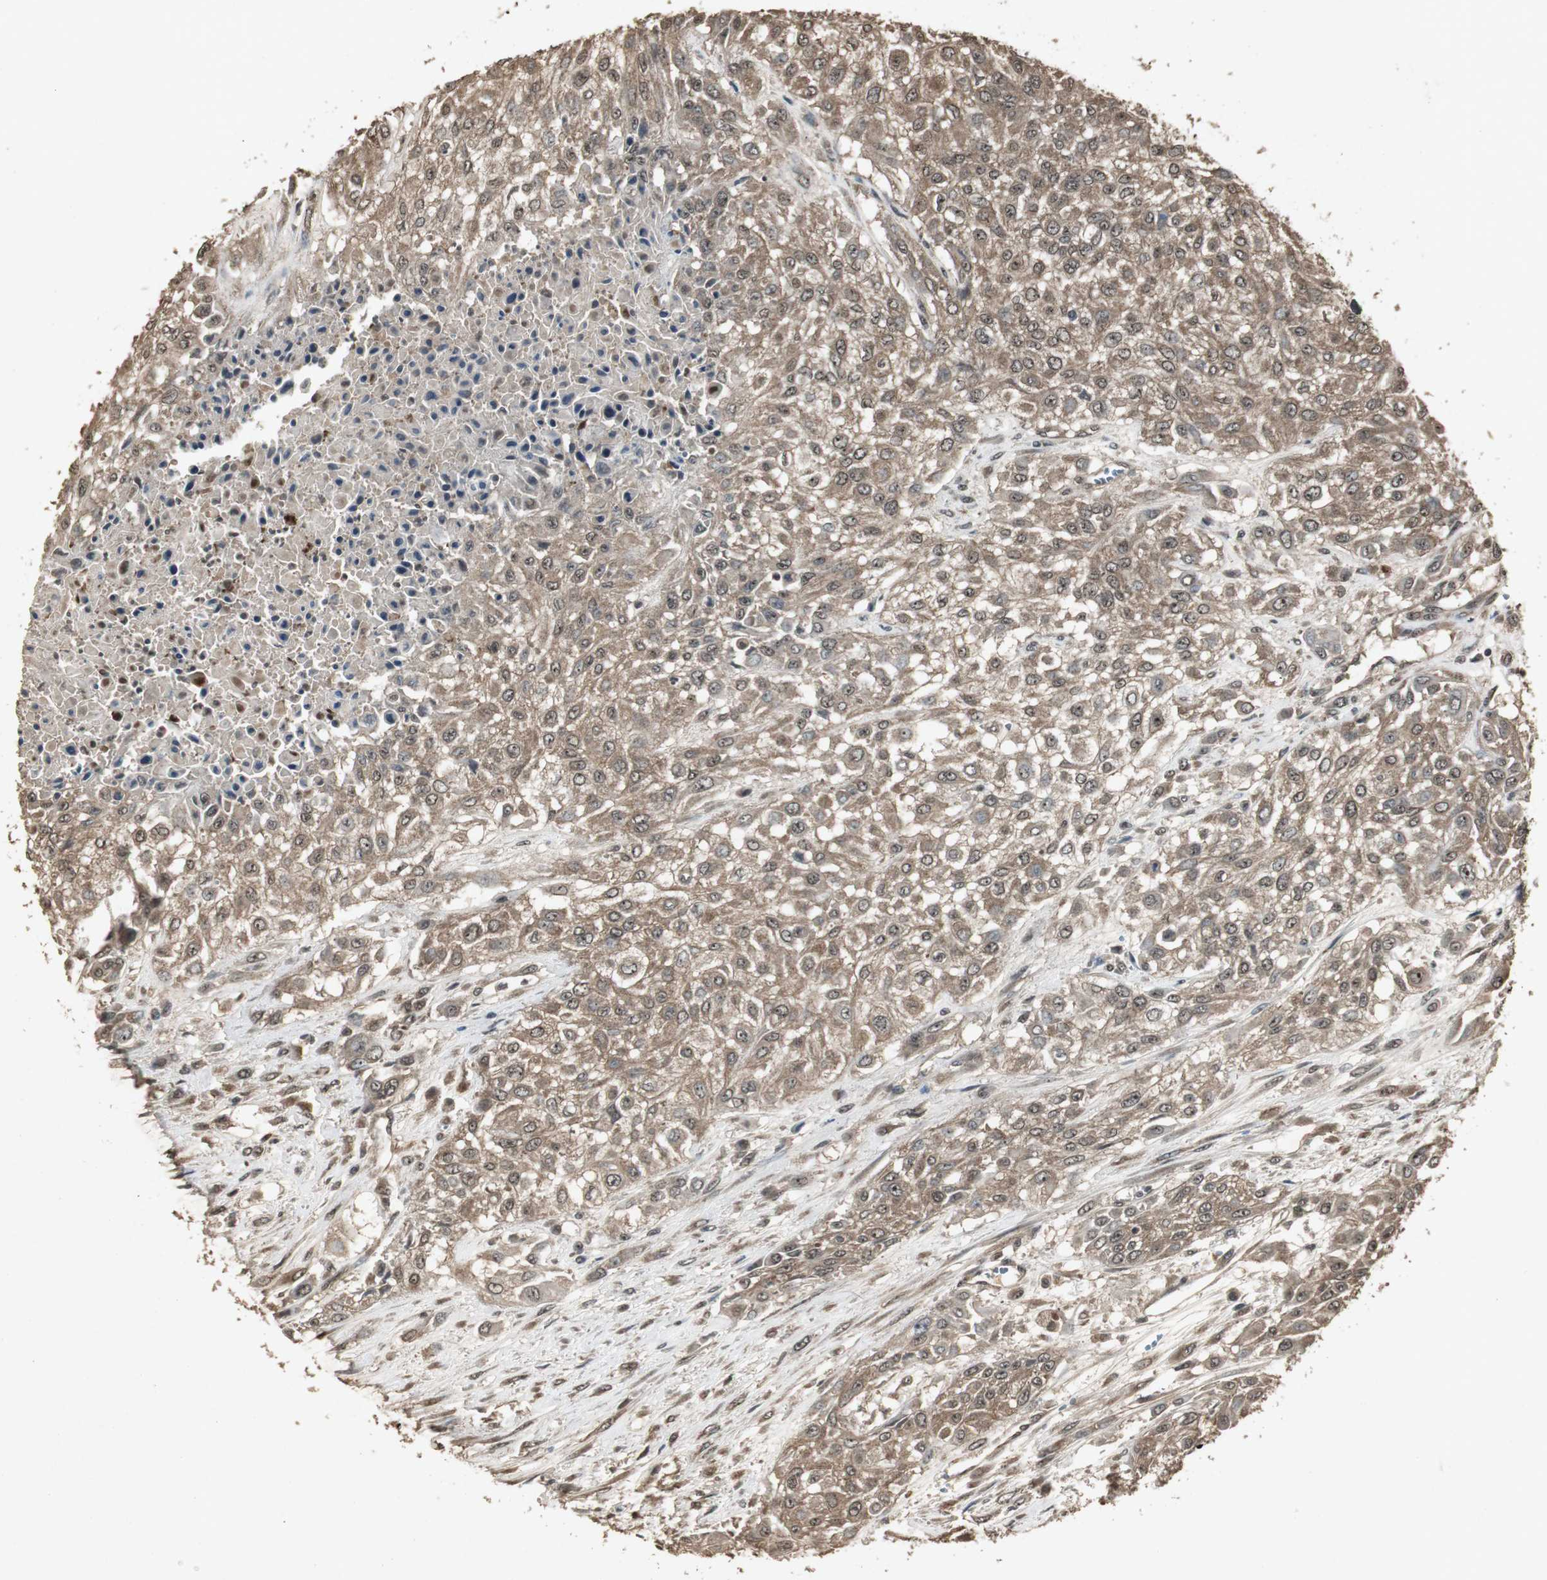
{"staining": {"intensity": "moderate", "quantity": ">75%", "location": "cytoplasmic/membranous,nuclear"}, "tissue": "urothelial cancer", "cell_type": "Tumor cells", "image_type": "cancer", "snomed": [{"axis": "morphology", "description": "Urothelial carcinoma, High grade"}, {"axis": "topography", "description": "Urinary bladder"}], "caption": "Protein analysis of high-grade urothelial carcinoma tissue reveals moderate cytoplasmic/membranous and nuclear positivity in about >75% of tumor cells.", "gene": "EMX1", "patient": {"sex": "male", "age": 57}}